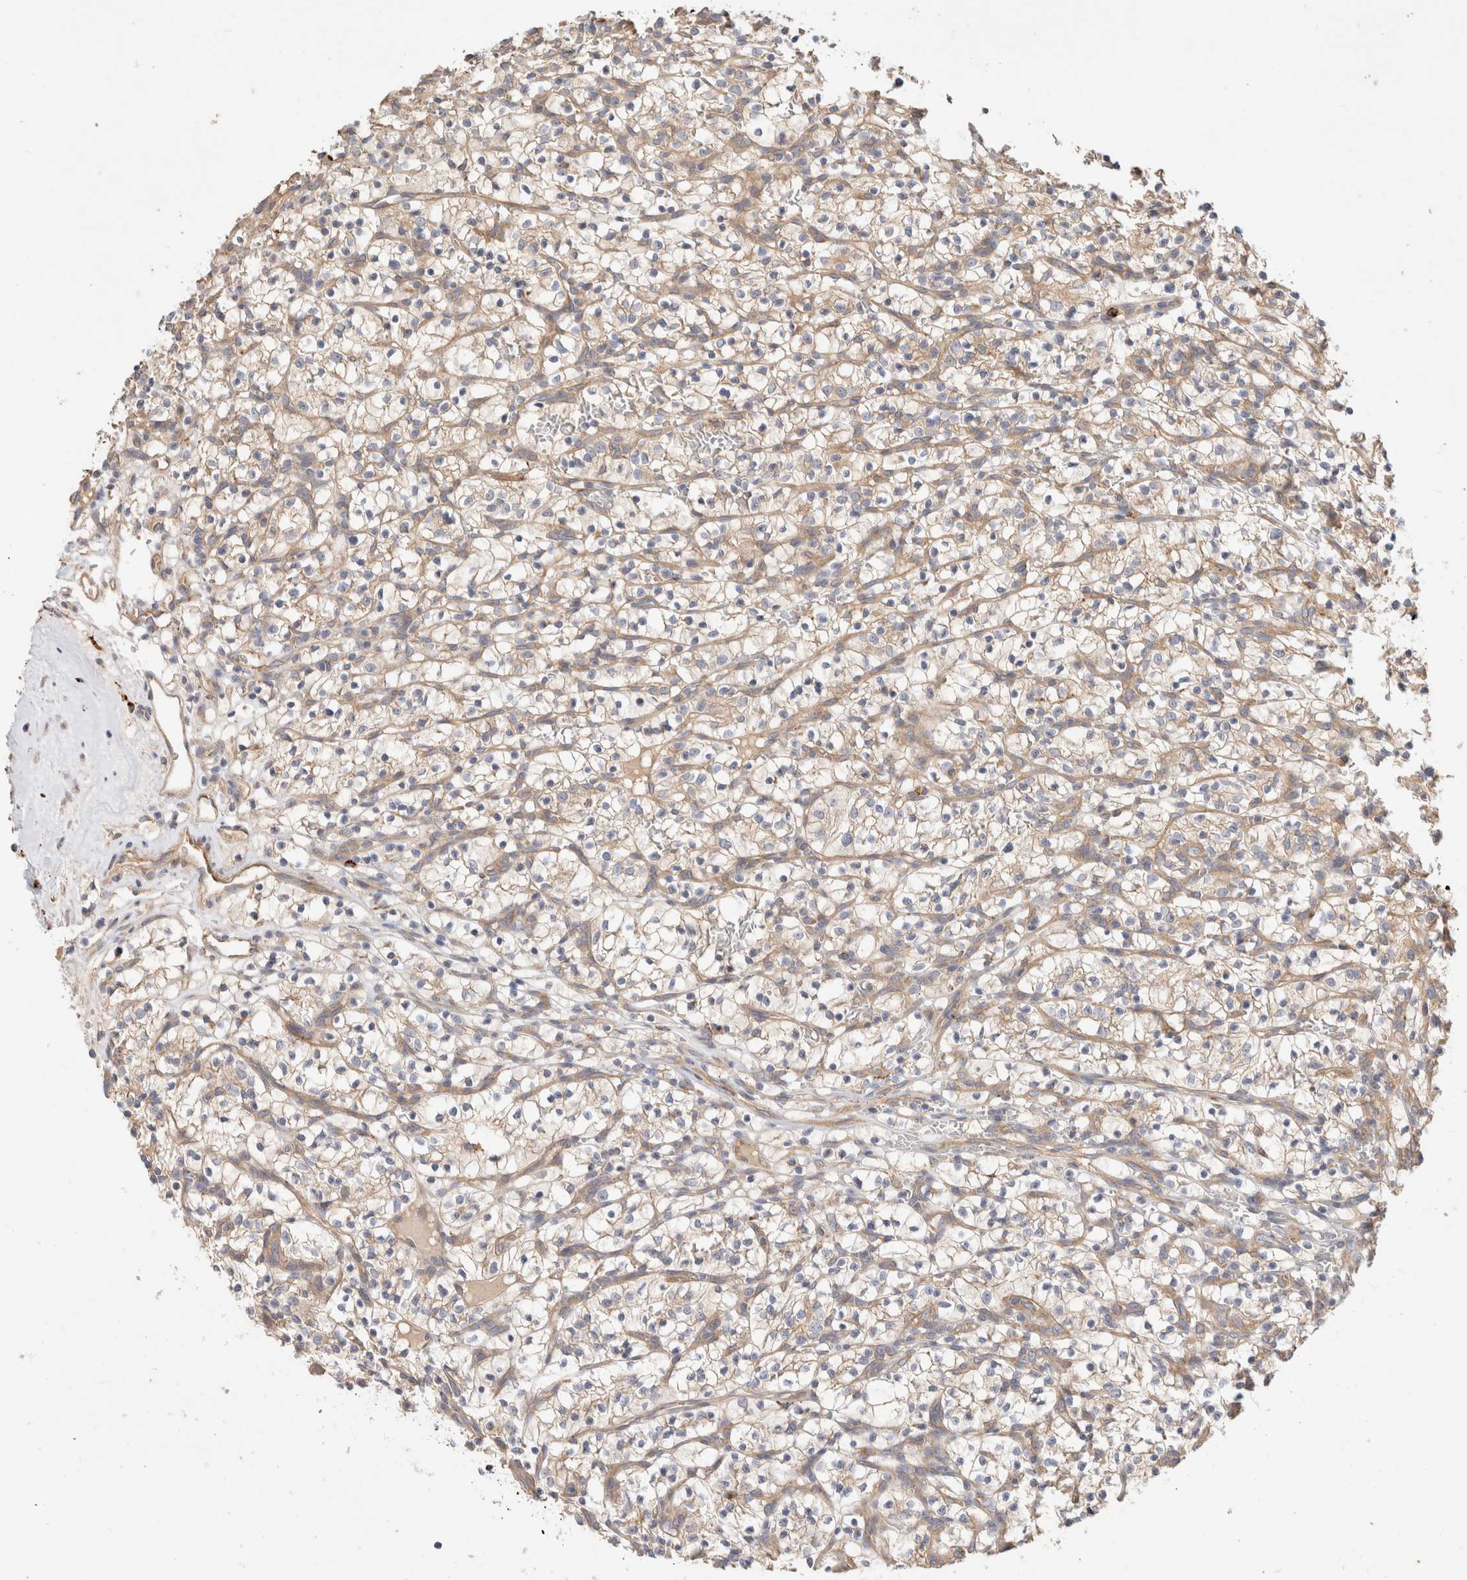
{"staining": {"intensity": "weak", "quantity": "25%-75%", "location": "cytoplasmic/membranous"}, "tissue": "renal cancer", "cell_type": "Tumor cells", "image_type": "cancer", "snomed": [{"axis": "morphology", "description": "Adenocarcinoma, NOS"}, {"axis": "topography", "description": "Kidney"}], "caption": "This is a histology image of IHC staining of renal adenocarcinoma, which shows weak expression in the cytoplasmic/membranous of tumor cells.", "gene": "B3GNTL1", "patient": {"sex": "female", "age": 57}}